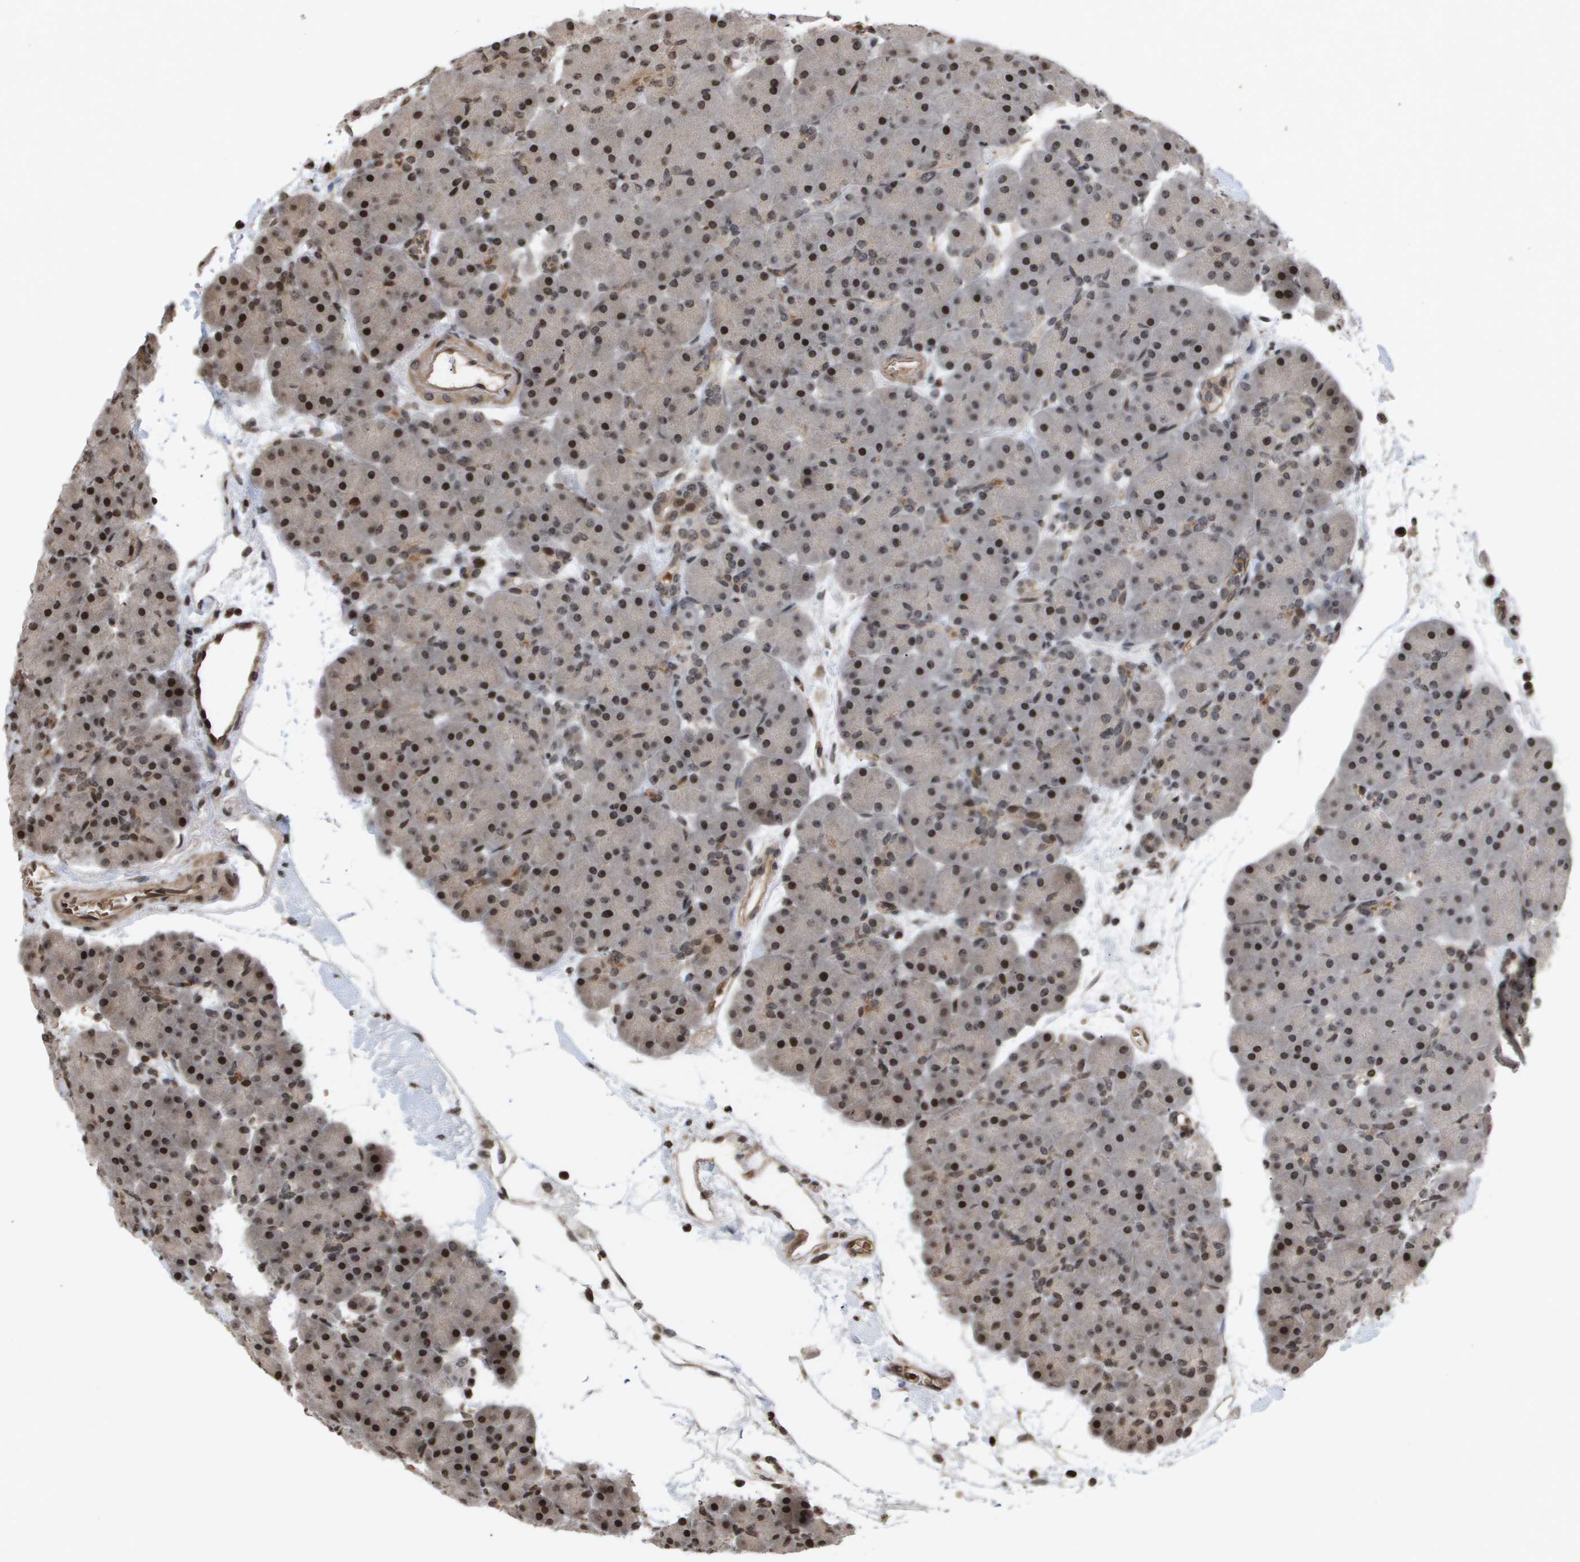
{"staining": {"intensity": "moderate", "quantity": "25%-75%", "location": "nuclear"}, "tissue": "pancreas", "cell_type": "Exocrine glandular cells", "image_type": "normal", "snomed": [{"axis": "morphology", "description": "Normal tissue, NOS"}, {"axis": "topography", "description": "Pancreas"}], "caption": "A brown stain highlights moderate nuclear positivity of a protein in exocrine glandular cells of unremarkable human pancreas. (brown staining indicates protein expression, while blue staining denotes nuclei).", "gene": "HSPA6", "patient": {"sex": "male", "age": 66}}